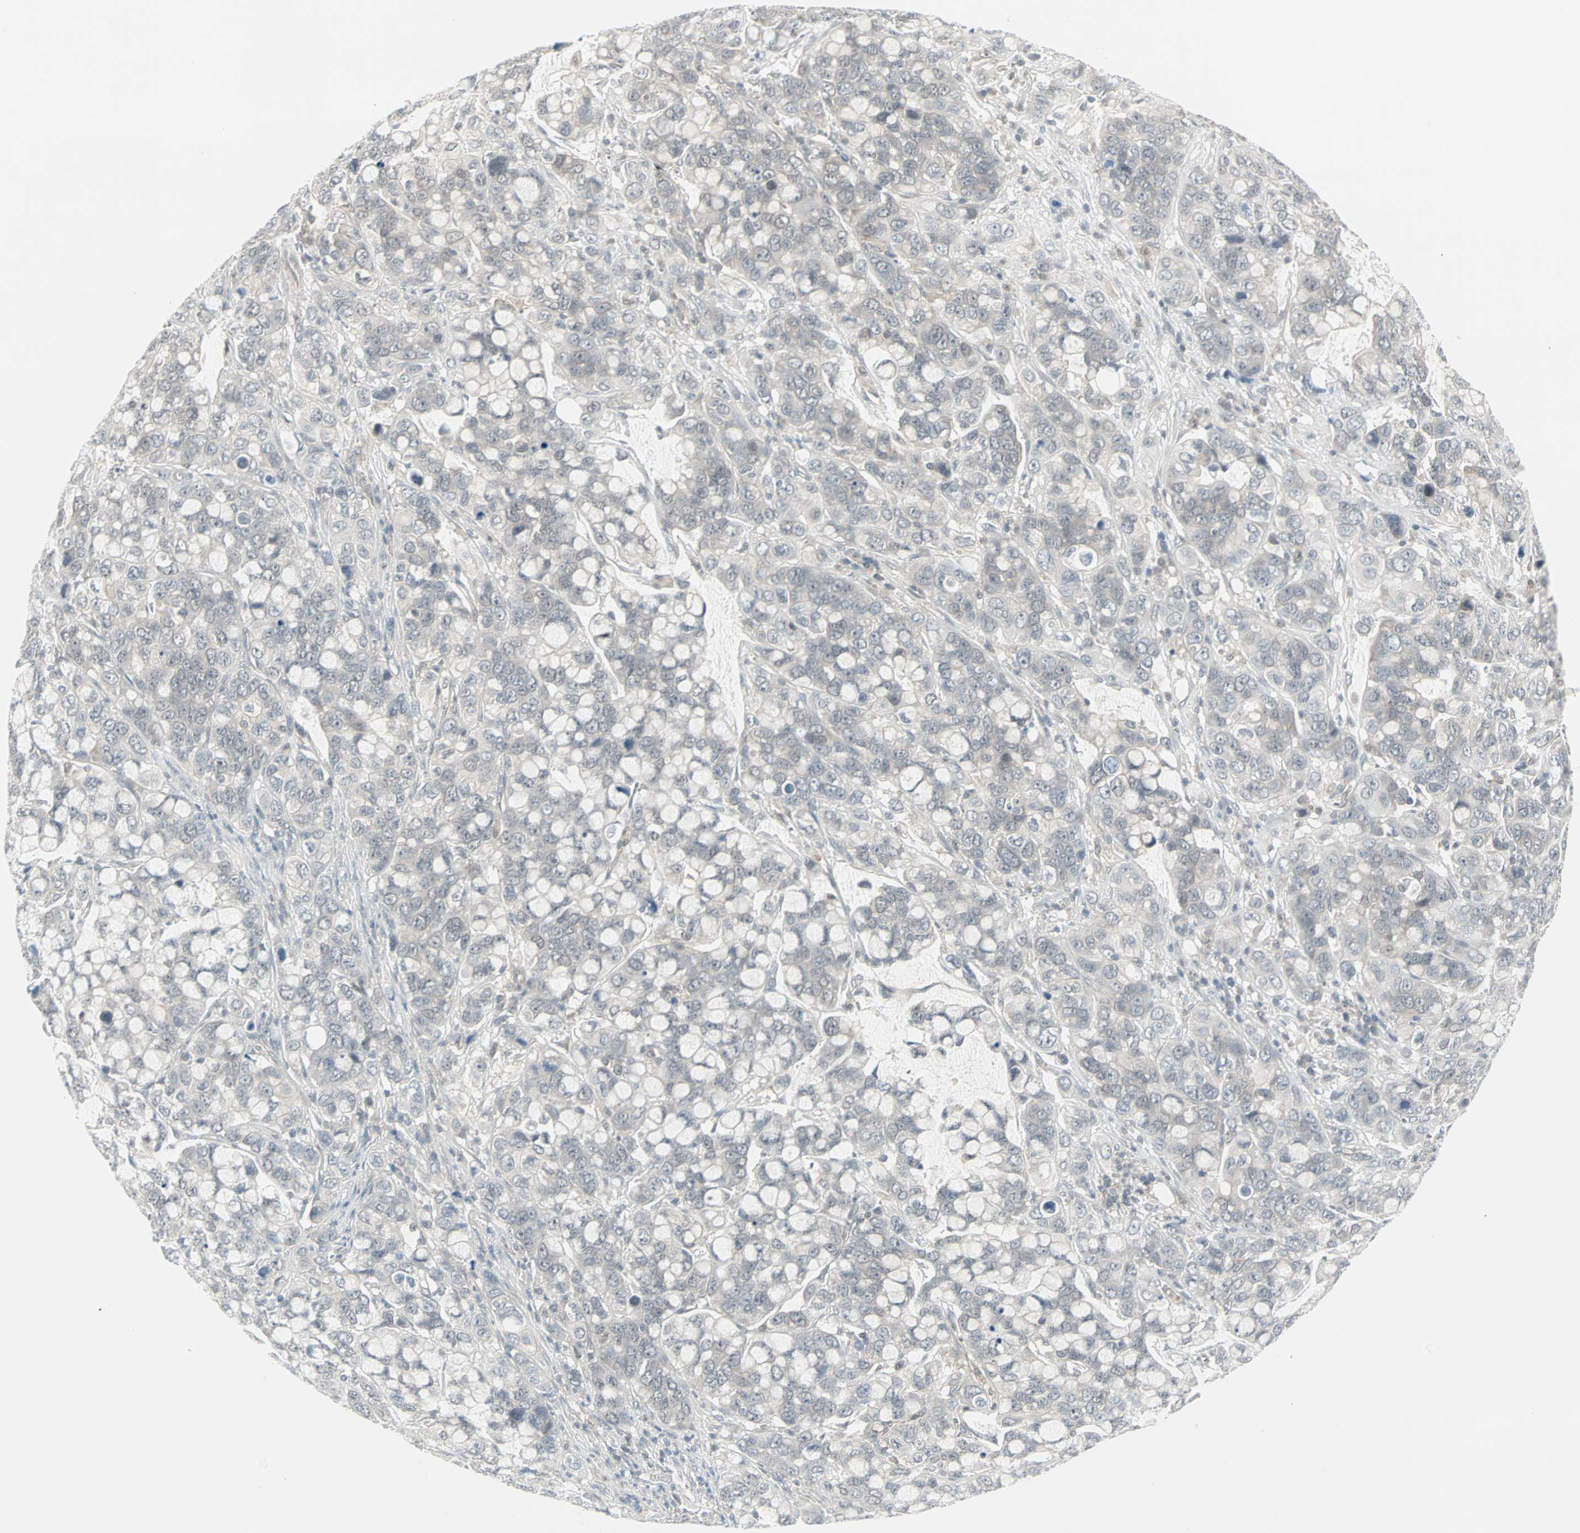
{"staining": {"intensity": "negative", "quantity": "none", "location": "none"}, "tissue": "stomach cancer", "cell_type": "Tumor cells", "image_type": "cancer", "snomed": [{"axis": "morphology", "description": "Adenocarcinoma, NOS"}, {"axis": "topography", "description": "Stomach, lower"}], "caption": "A high-resolution micrograph shows IHC staining of stomach cancer (adenocarcinoma), which exhibits no significant positivity in tumor cells.", "gene": "PTPA", "patient": {"sex": "male", "age": 84}}